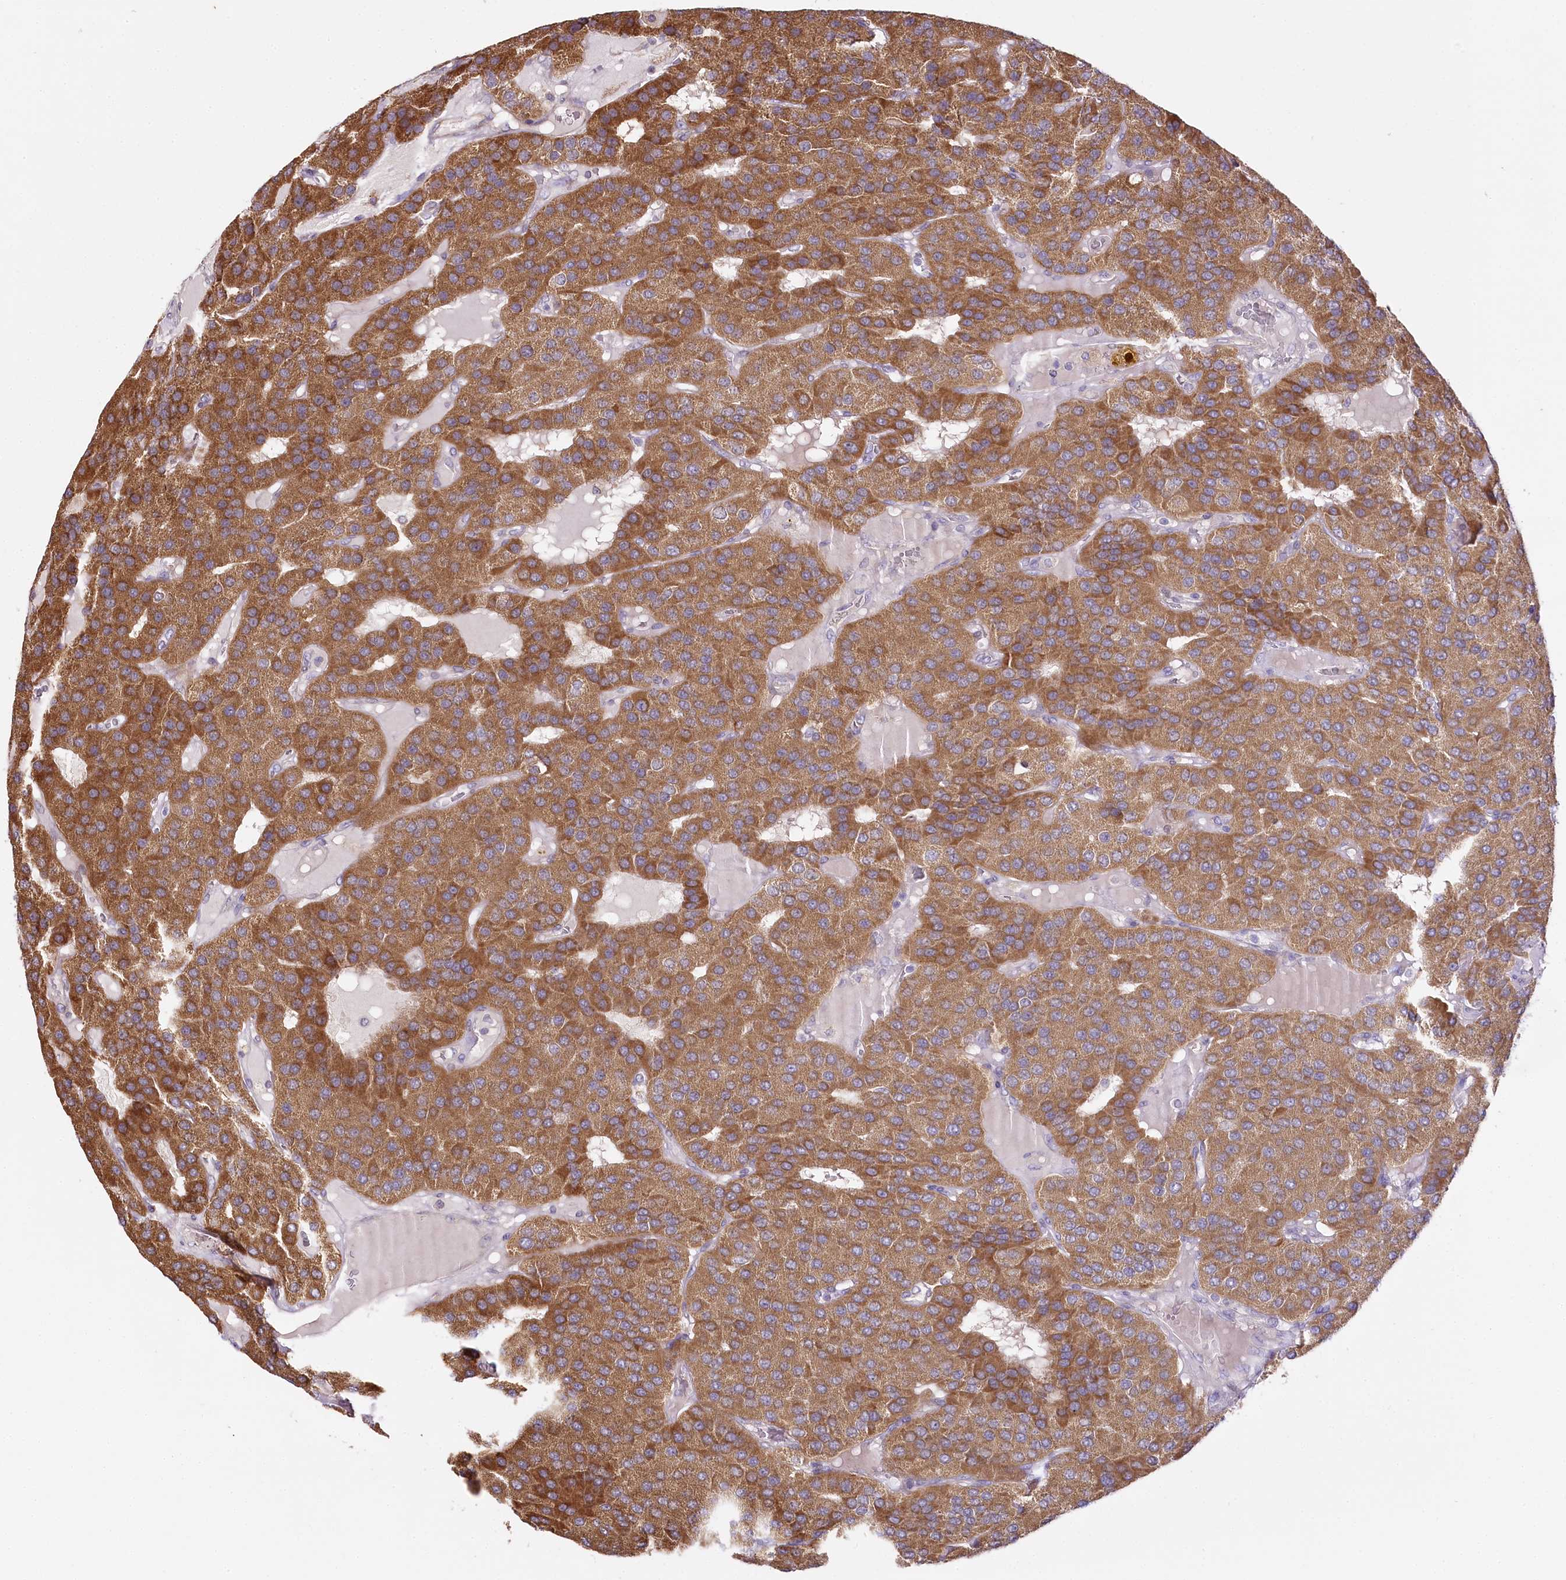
{"staining": {"intensity": "moderate", "quantity": ">75%", "location": "cytoplasmic/membranous"}, "tissue": "parathyroid gland", "cell_type": "Glandular cells", "image_type": "normal", "snomed": [{"axis": "morphology", "description": "Normal tissue, NOS"}, {"axis": "morphology", "description": "Adenoma, NOS"}, {"axis": "topography", "description": "Parathyroid gland"}], "caption": "Parathyroid gland was stained to show a protein in brown. There is medium levels of moderate cytoplasmic/membranous expression in approximately >75% of glandular cells. The protein is shown in brown color, while the nuclei are stained blue.", "gene": "ZNF226", "patient": {"sex": "female", "age": 86}}